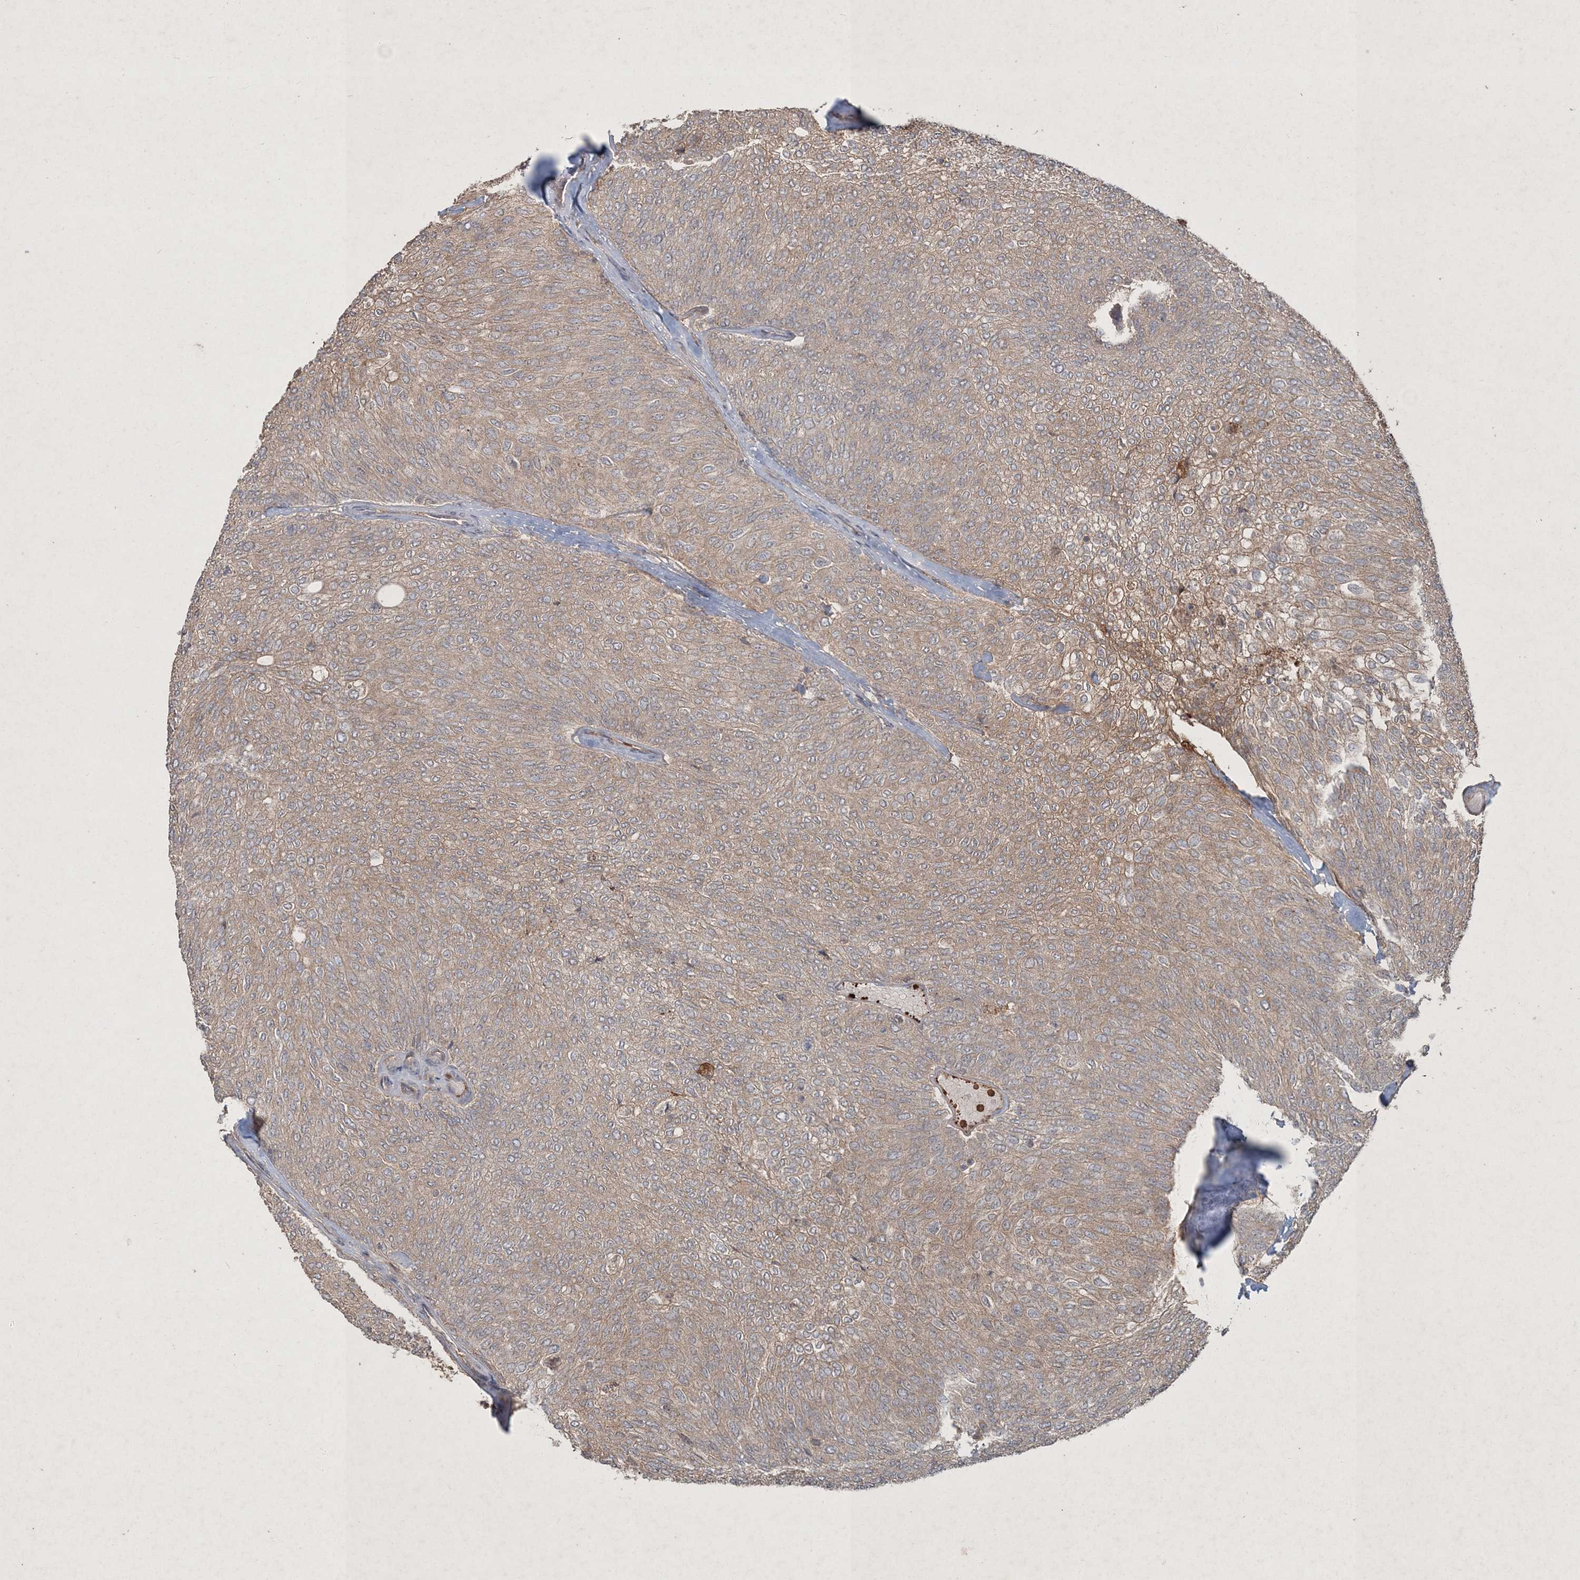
{"staining": {"intensity": "moderate", "quantity": "<25%", "location": "cytoplasmic/membranous"}, "tissue": "urothelial cancer", "cell_type": "Tumor cells", "image_type": "cancer", "snomed": [{"axis": "morphology", "description": "Urothelial carcinoma, Low grade"}, {"axis": "topography", "description": "Urinary bladder"}], "caption": "Brown immunohistochemical staining in human low-grade urothelial carcinoma exhibits moderate cytoplasmic/membranous staining in approximately <25% of tumor cells. Immunohistochemistry stains the protein of interest in brown and the nuclei are stained blue.", "gene": "SPRY1", "patient": {"sex": "female", "age": 79}}